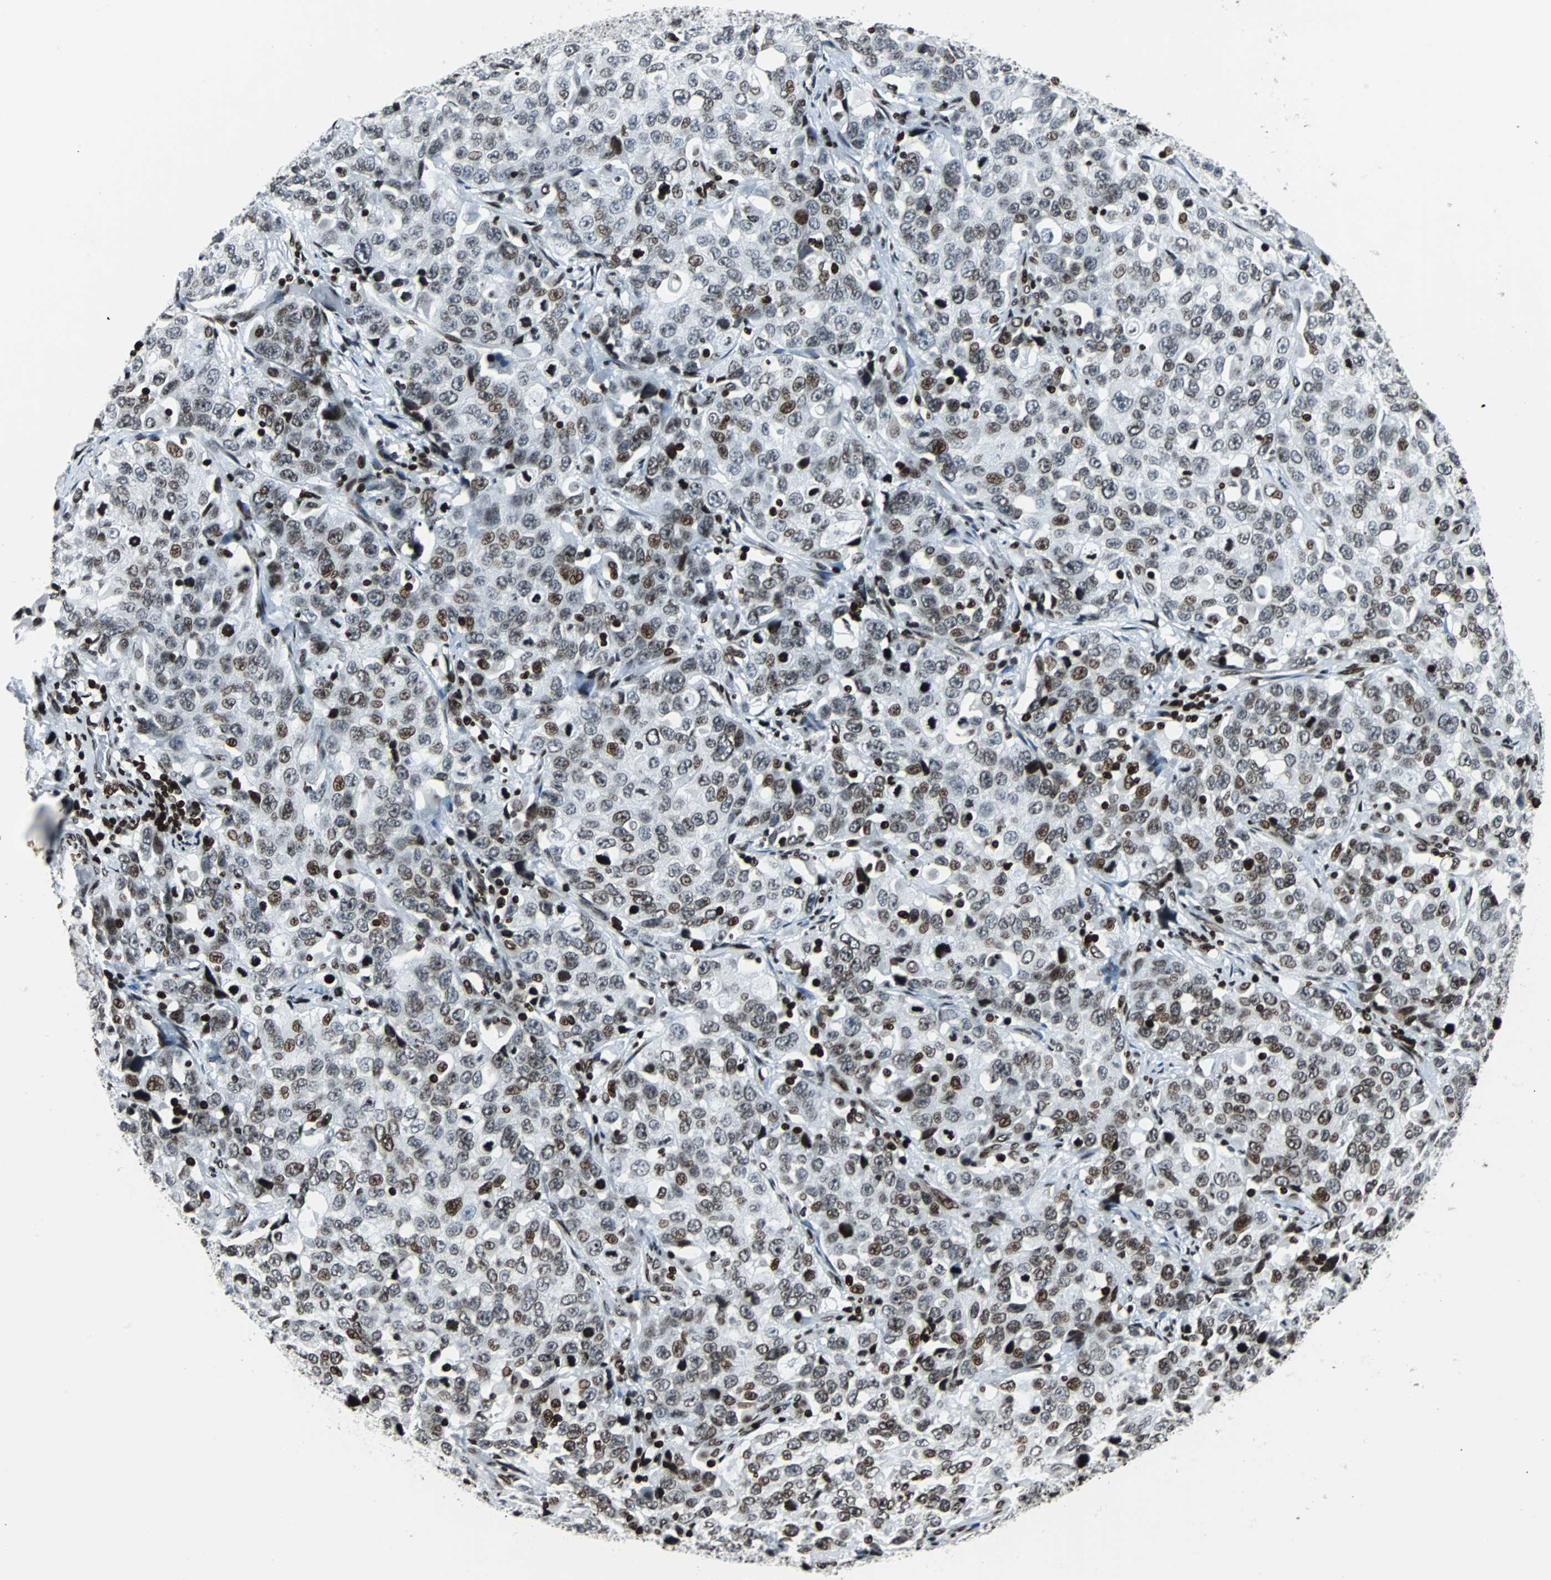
{"staining": {"intensity": "moderate", "quantity": "<25%", "location": "nuclear"}, "tissue": "stomach cancer", "cell_type": "Tumor cells", "image_type": "cancer", "snomed": [{"axis": "morphology", "description": "Normal tissue, NOS"}, {"axis": "morphology", "description": "Adenocarcinoma, NOS"}, {"axis": "topography", "description": "Stomach"}], "caption": "A photomicrograph showing moderate nuclear expression in approximately <25% of tumor cells in stomach adenocarcinoma, as visualized by brown immunohistochemical staining.", "gene": "ZNF131", "patient": {"sex": "male", "age": 48}}